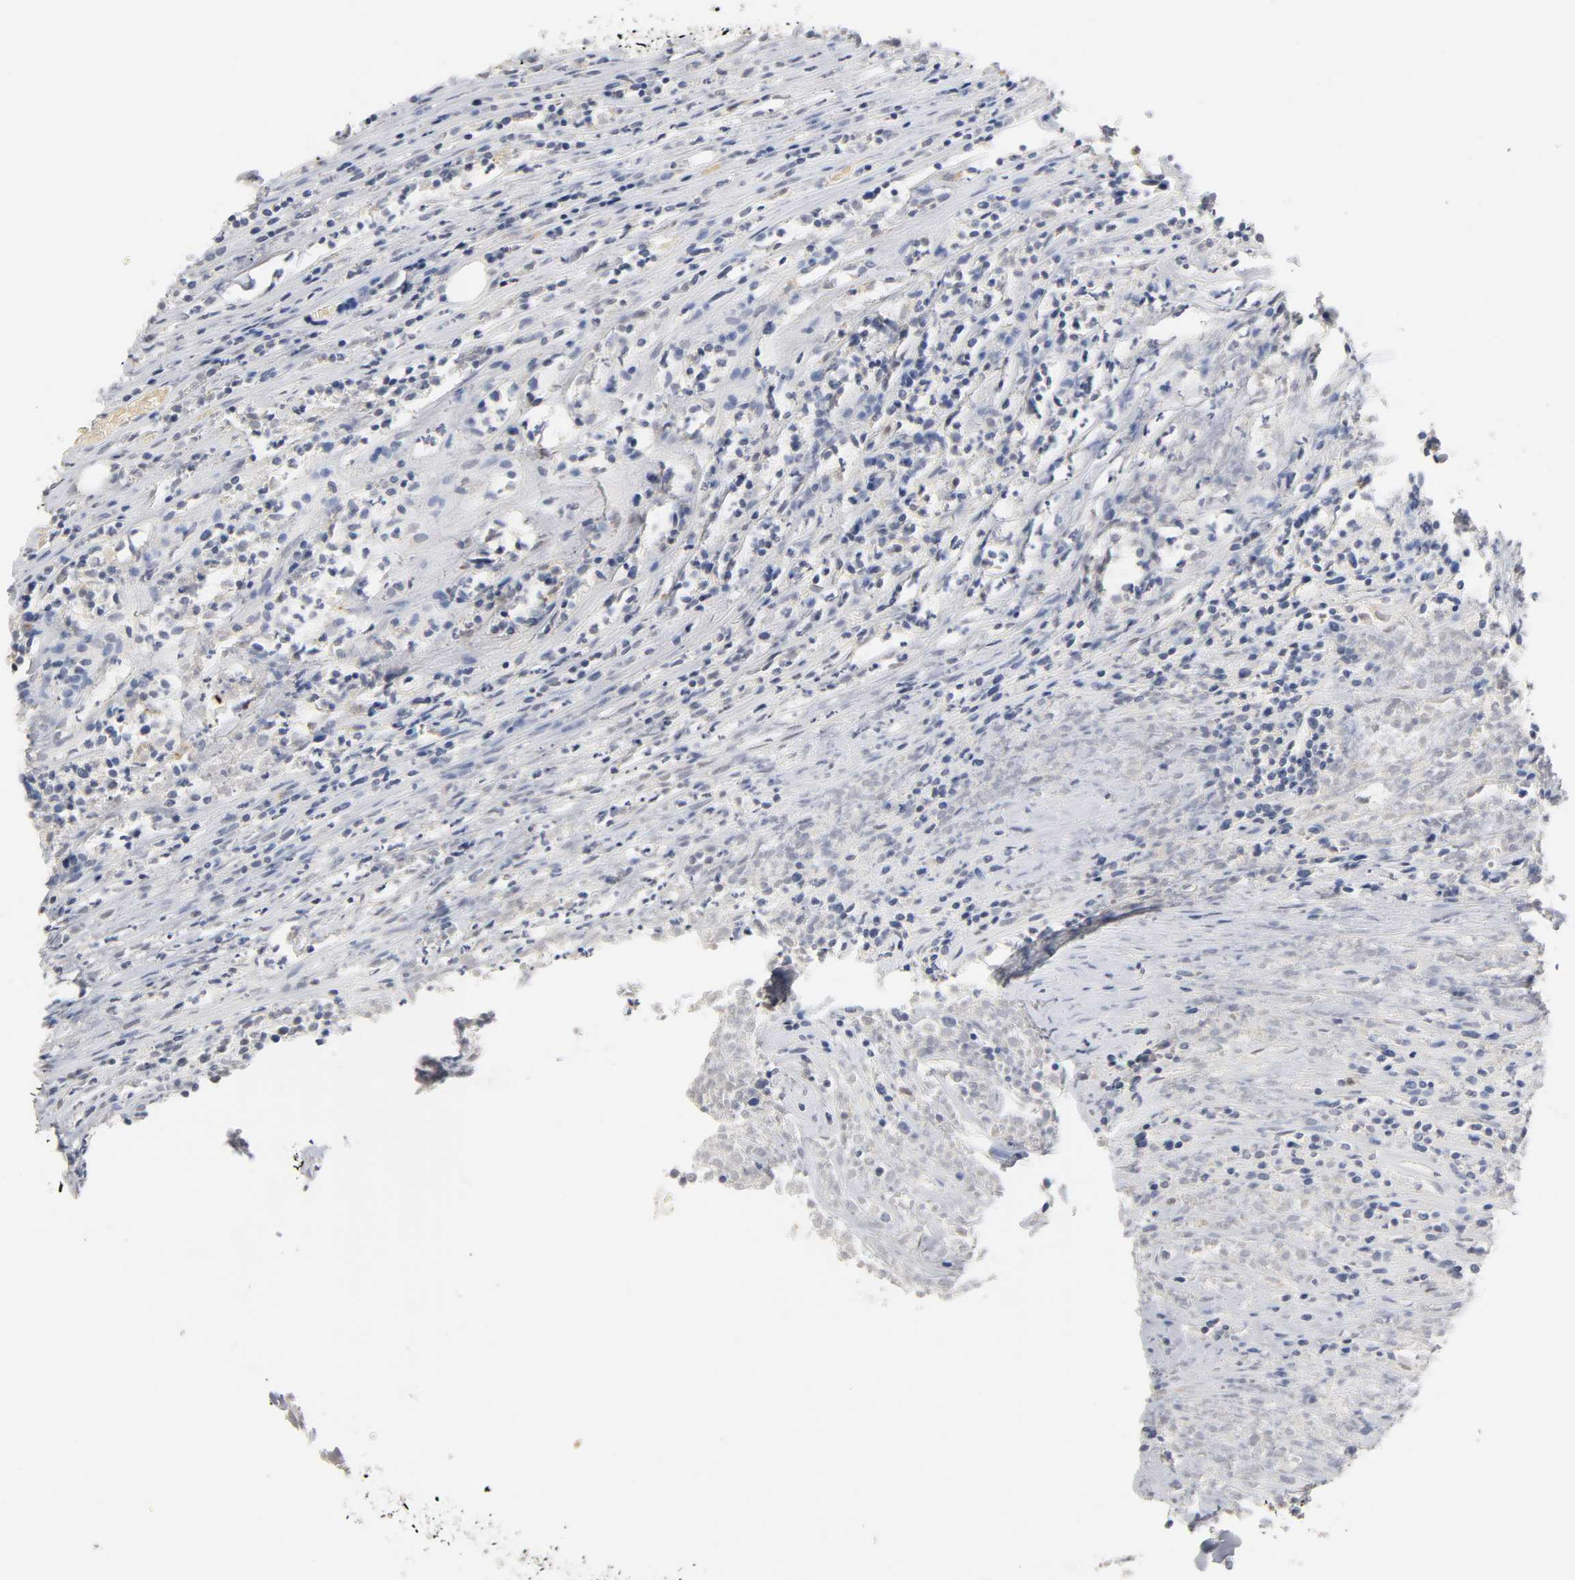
{"staining": {"intensity": "moderate", "quantity": "<25%", "location": "cytoplasmic/membranous"}, "tissue": "lymphoma", "cell_type": "Tumor cells", "image_type": "cancer", "snomed": [{"axis": "morphology", "description": "Malignant lymphoma, non-Hodgkin's type, High grade"}, {"axis": "topography", "description": "Lymph node"}], "caption": "There is low levels of moderate cytoplasmic/membranous expression in tumor cells of high-grade malignant lymphoma, non-Hodgkin's type, as demonstrated by immunohistochemical staining (brown color).", "gene": "OVOL1", "patient": {"sex": "female", "age": 73}}